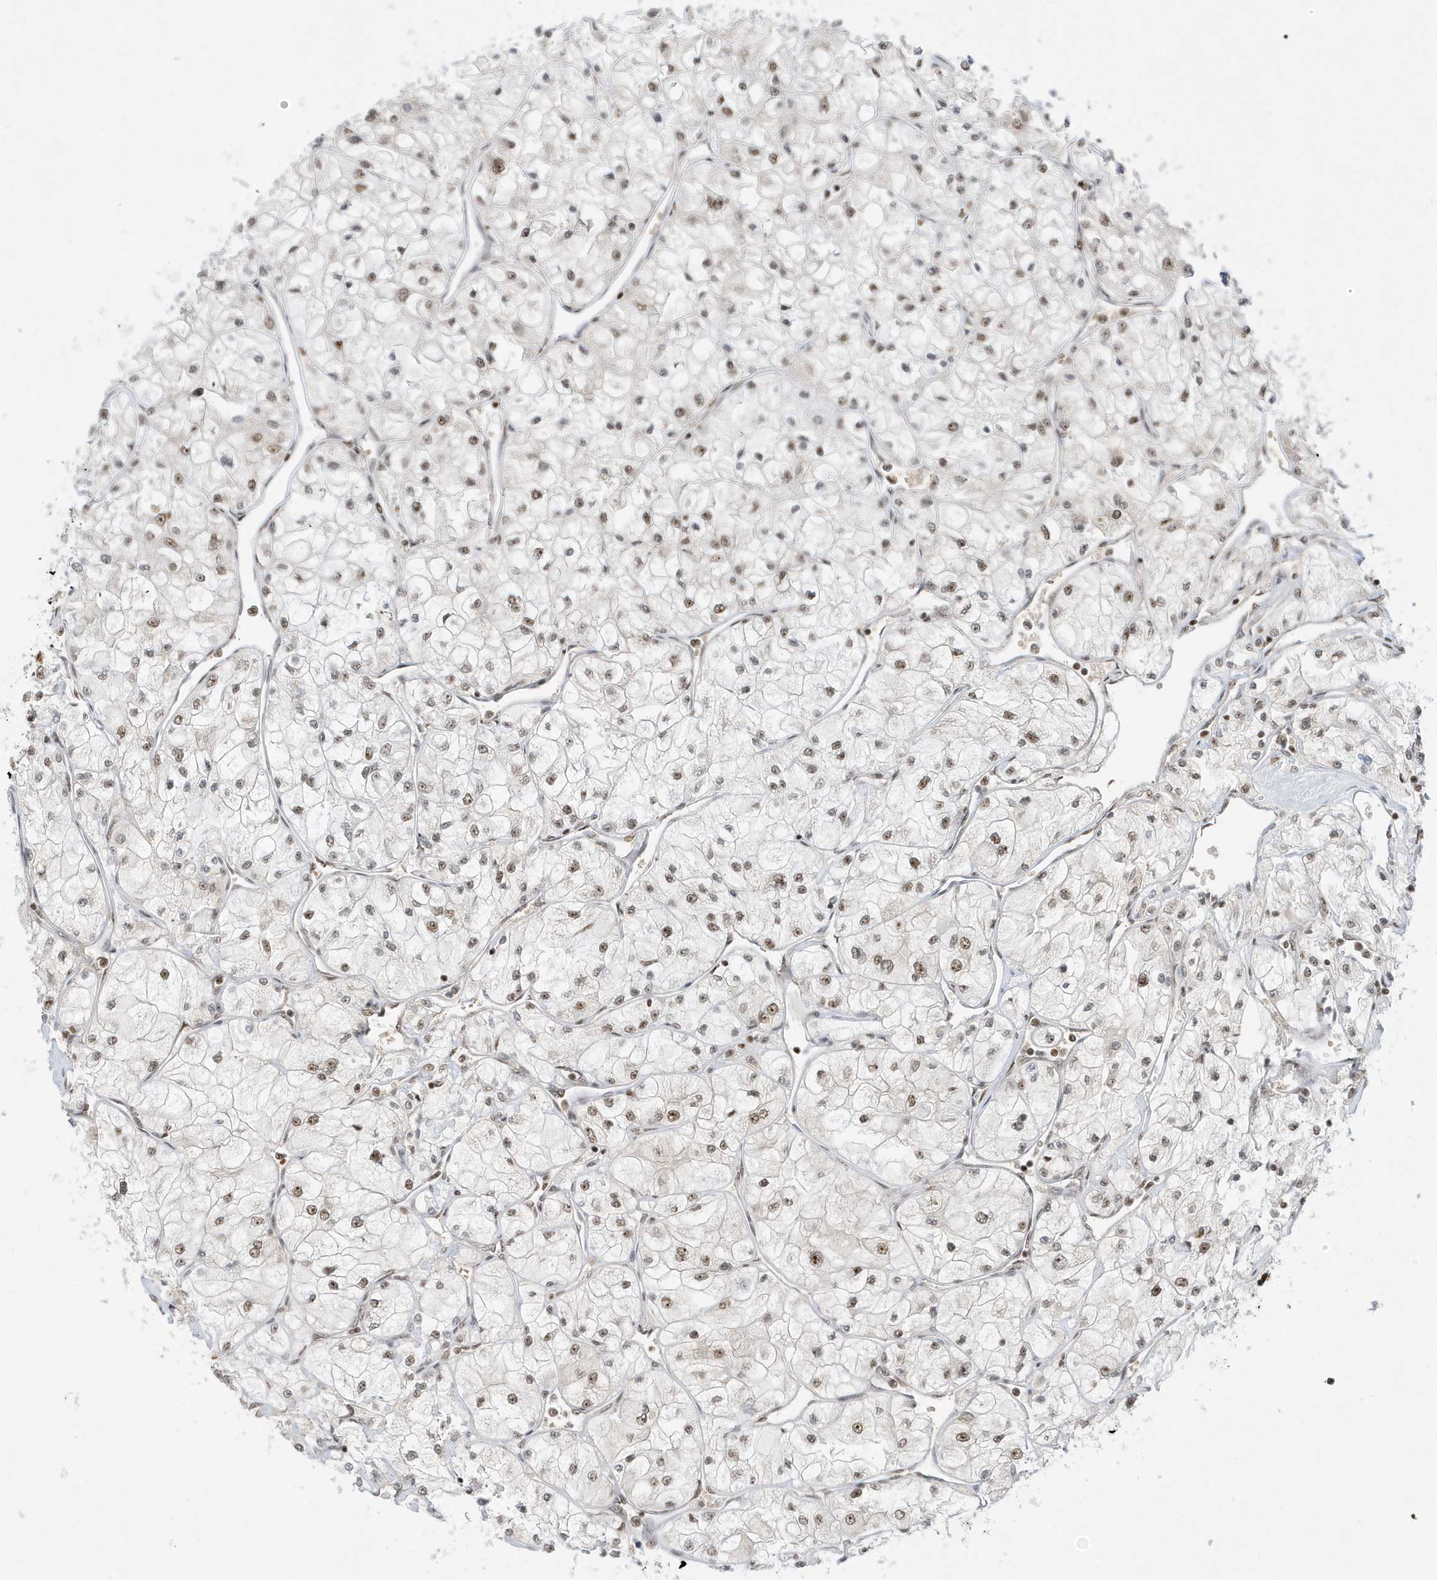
{"staining": {"intensity": "weak", "quantity": "<25%", "location": "nuclear"}, "tissue": "renal cancer", "cell_type": "Tumor cells", "image_type": "cancer", "snomed": [{"axis": "morphology", "description": "Adenocarcinoma, NOS"}, {"axis": "topography", "description": "Kidney"}], "caption": "A micrograph of human renal adenocarcinoma is negative for staining in tumor cells.", "gene": "PPIL2", "patient": {"sex": "male", "age": 80}}